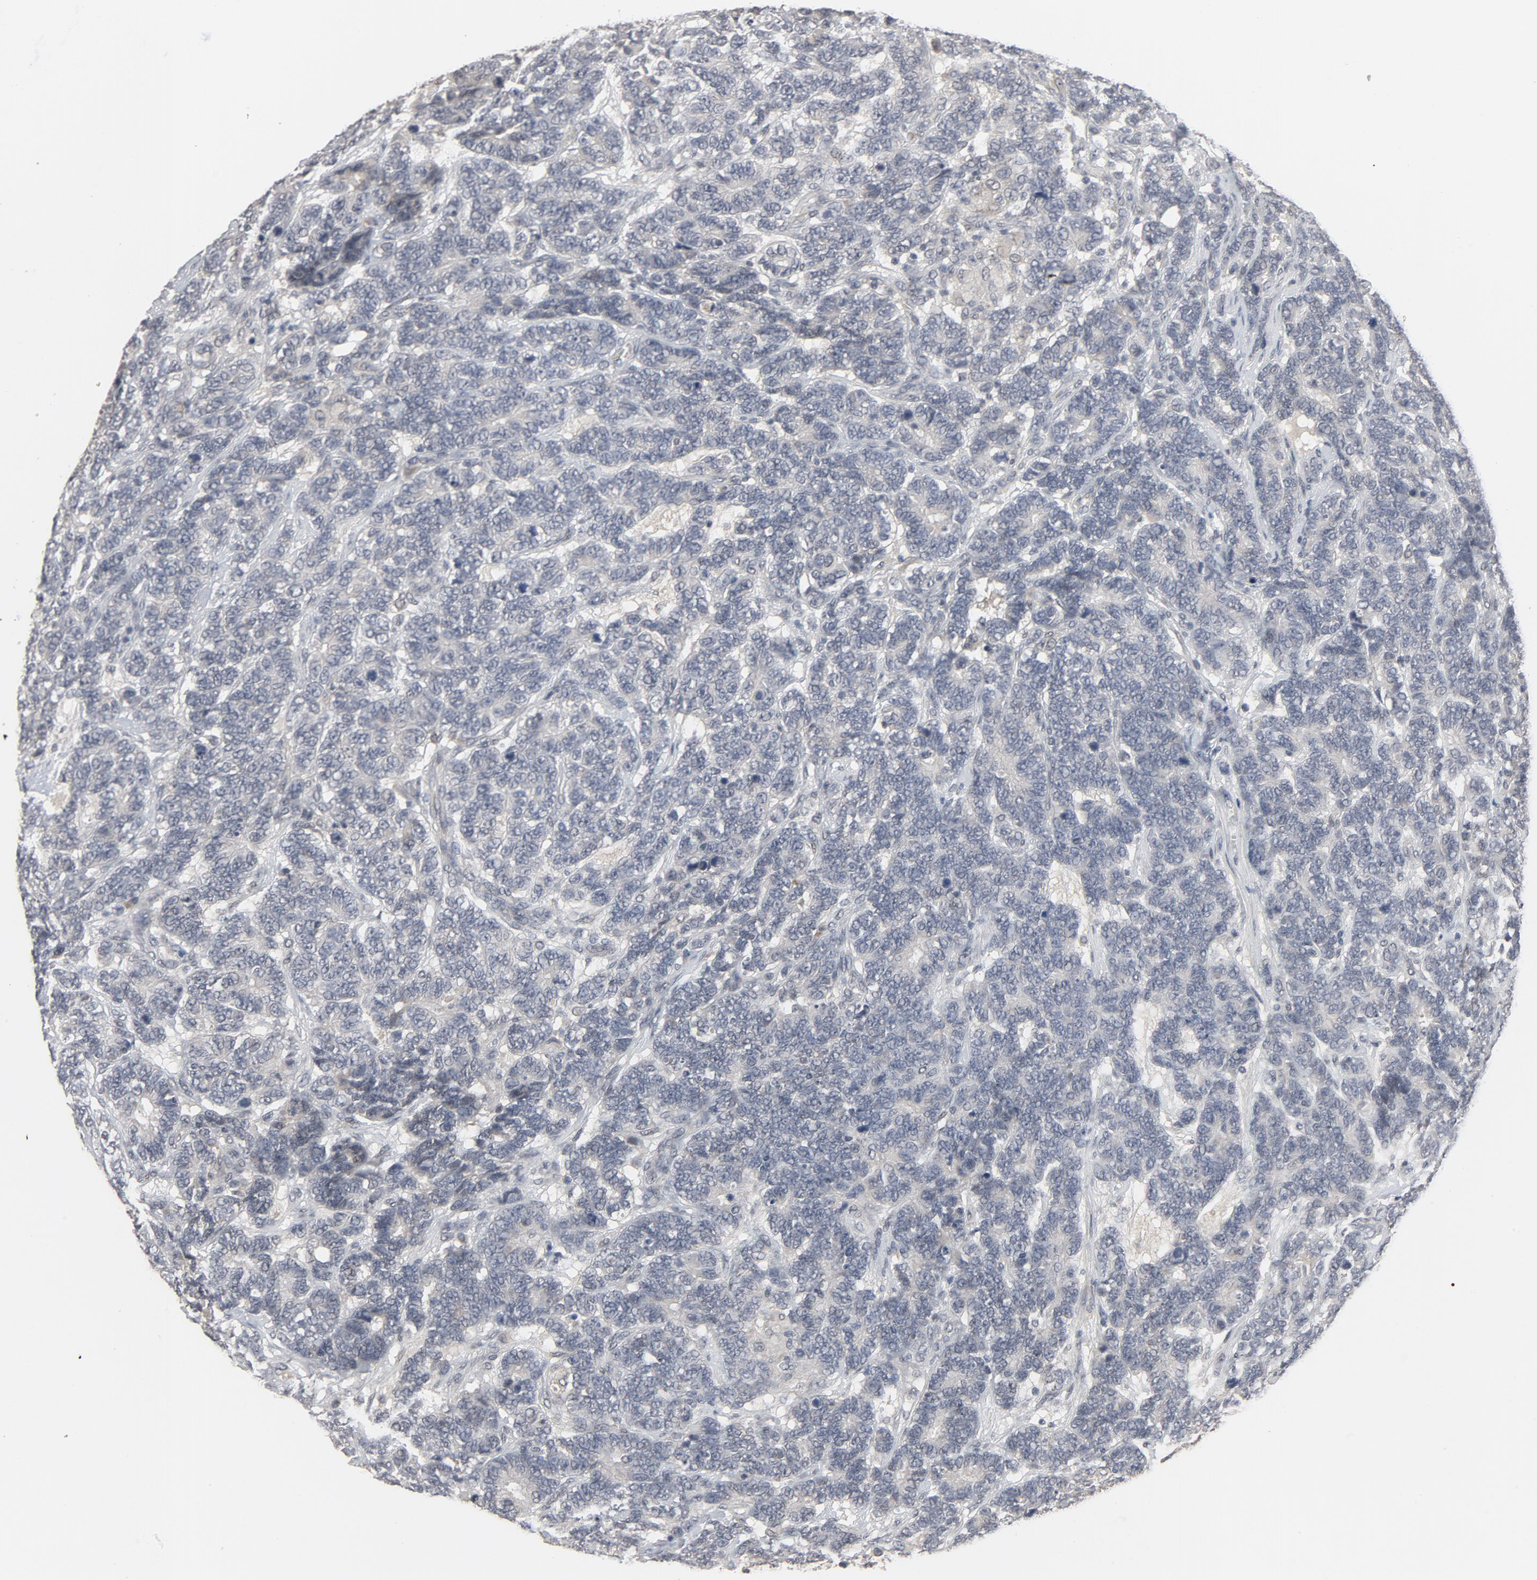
{"staining": {"intensity": "negative", "quantity": "none", "location": "none"}, "tissue": "testis cancer", "cell_type": "Tumor cells", "image_type": "cancer", "snomed": [{"axis": "morphology", "description": "Carcinoma, Embryonal, NOS"}, {"axis": "topography", "description": "Testis"}], "caption": "This is an immunohistochemistry micrograph of human testis cancer (embryonal carcinoma). There is no staining in tumor cells.", "gene": "MT3", "patient": {"sex": "male", "age": 26}}